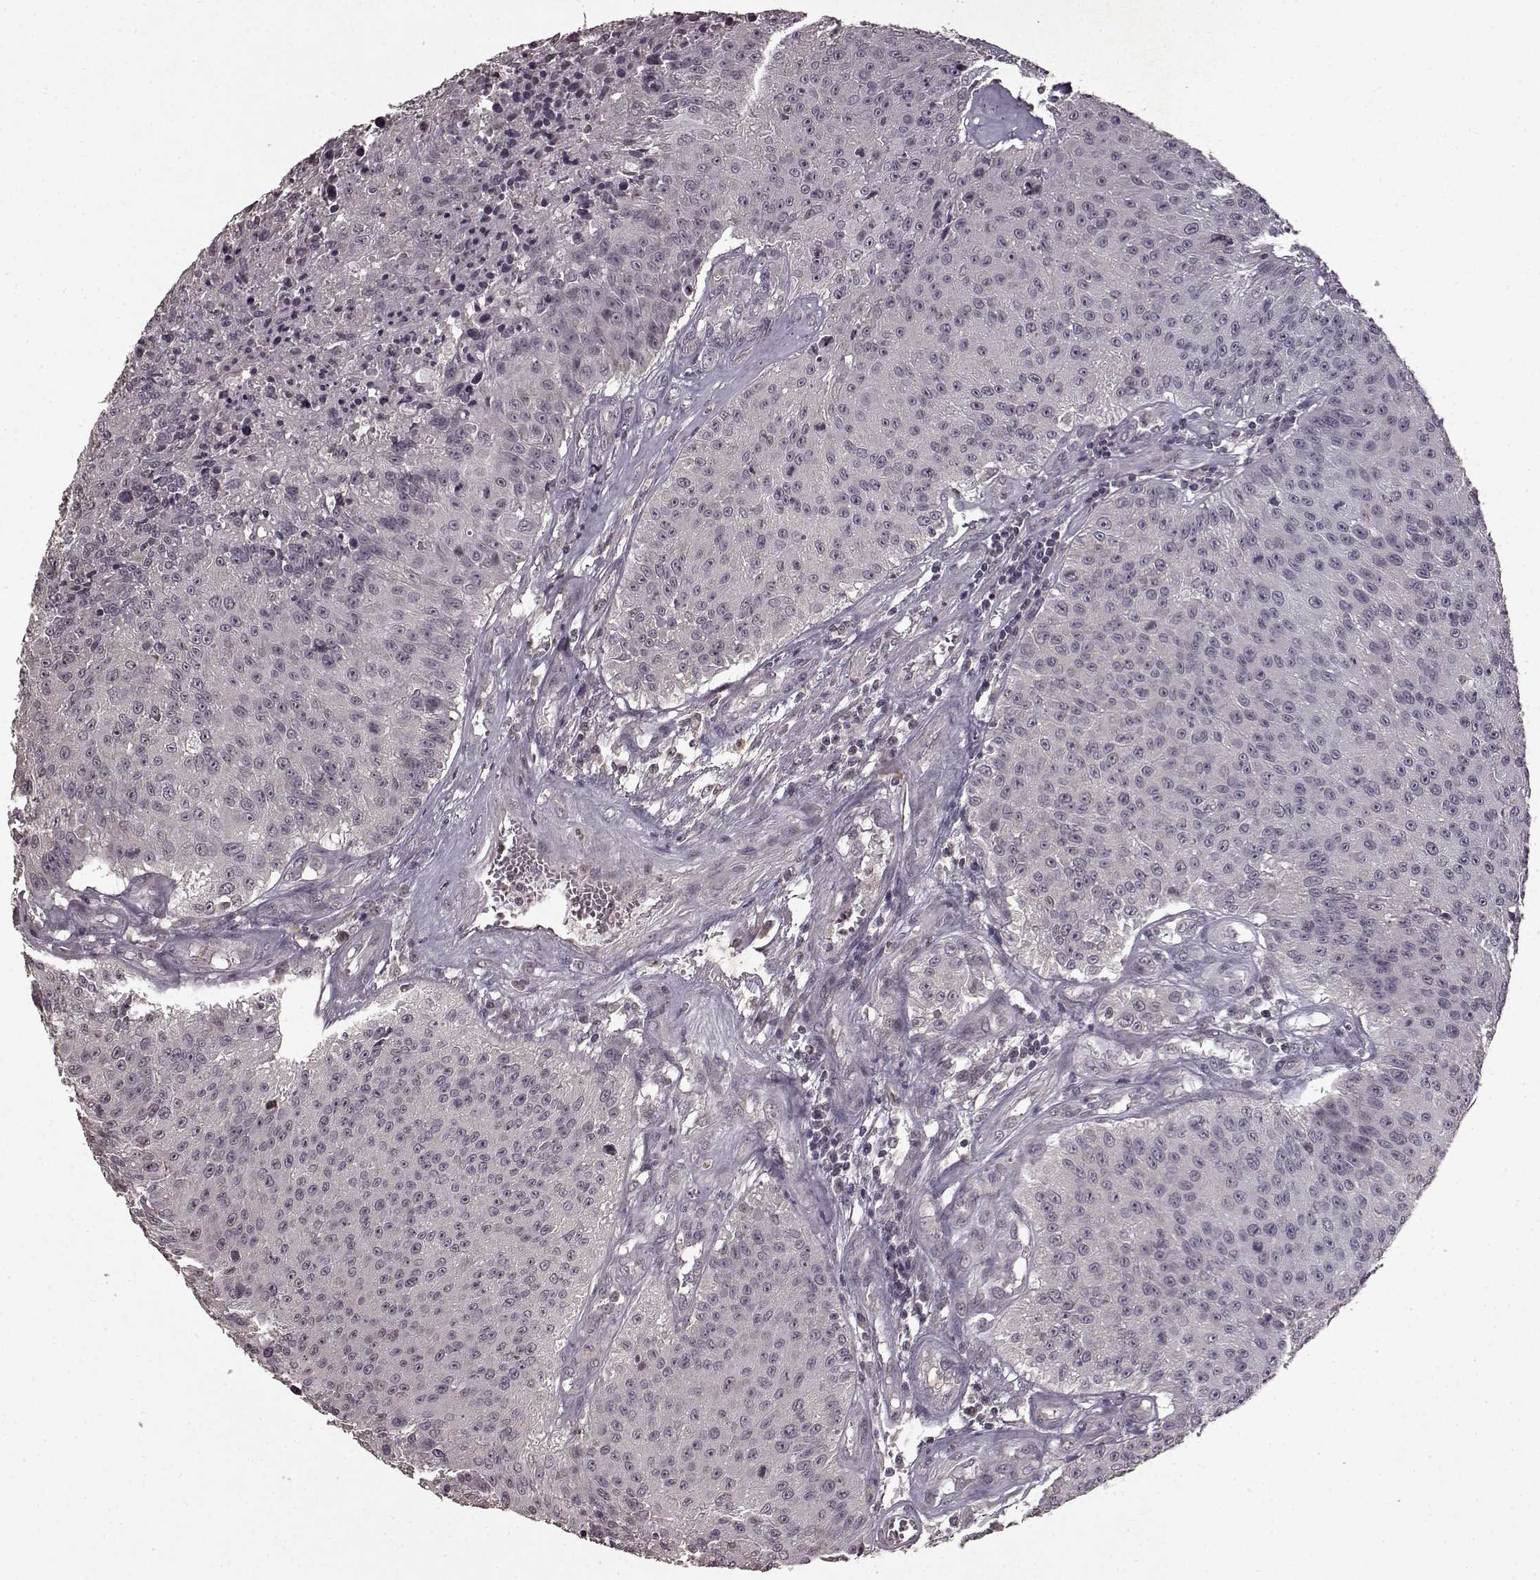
{"staining": {"intensity": "negative", "quantity": "none", "location": "none"}, "tissue": "urothelial cancer", "cell_type": "Tumor cells", "image_type": "cancer", "snomed": [{"axis": "morphology", "description": "Urothelial carcinoma, NOS"}, {"axis": "topography", "description": "Urinary bladder"}], "caption": "Immunohistochemical staining of urothelial cancer reveals no significant positivity in tumor cells.", "gene": "LHB", "patient": {"sex": "male", "age": 55}}